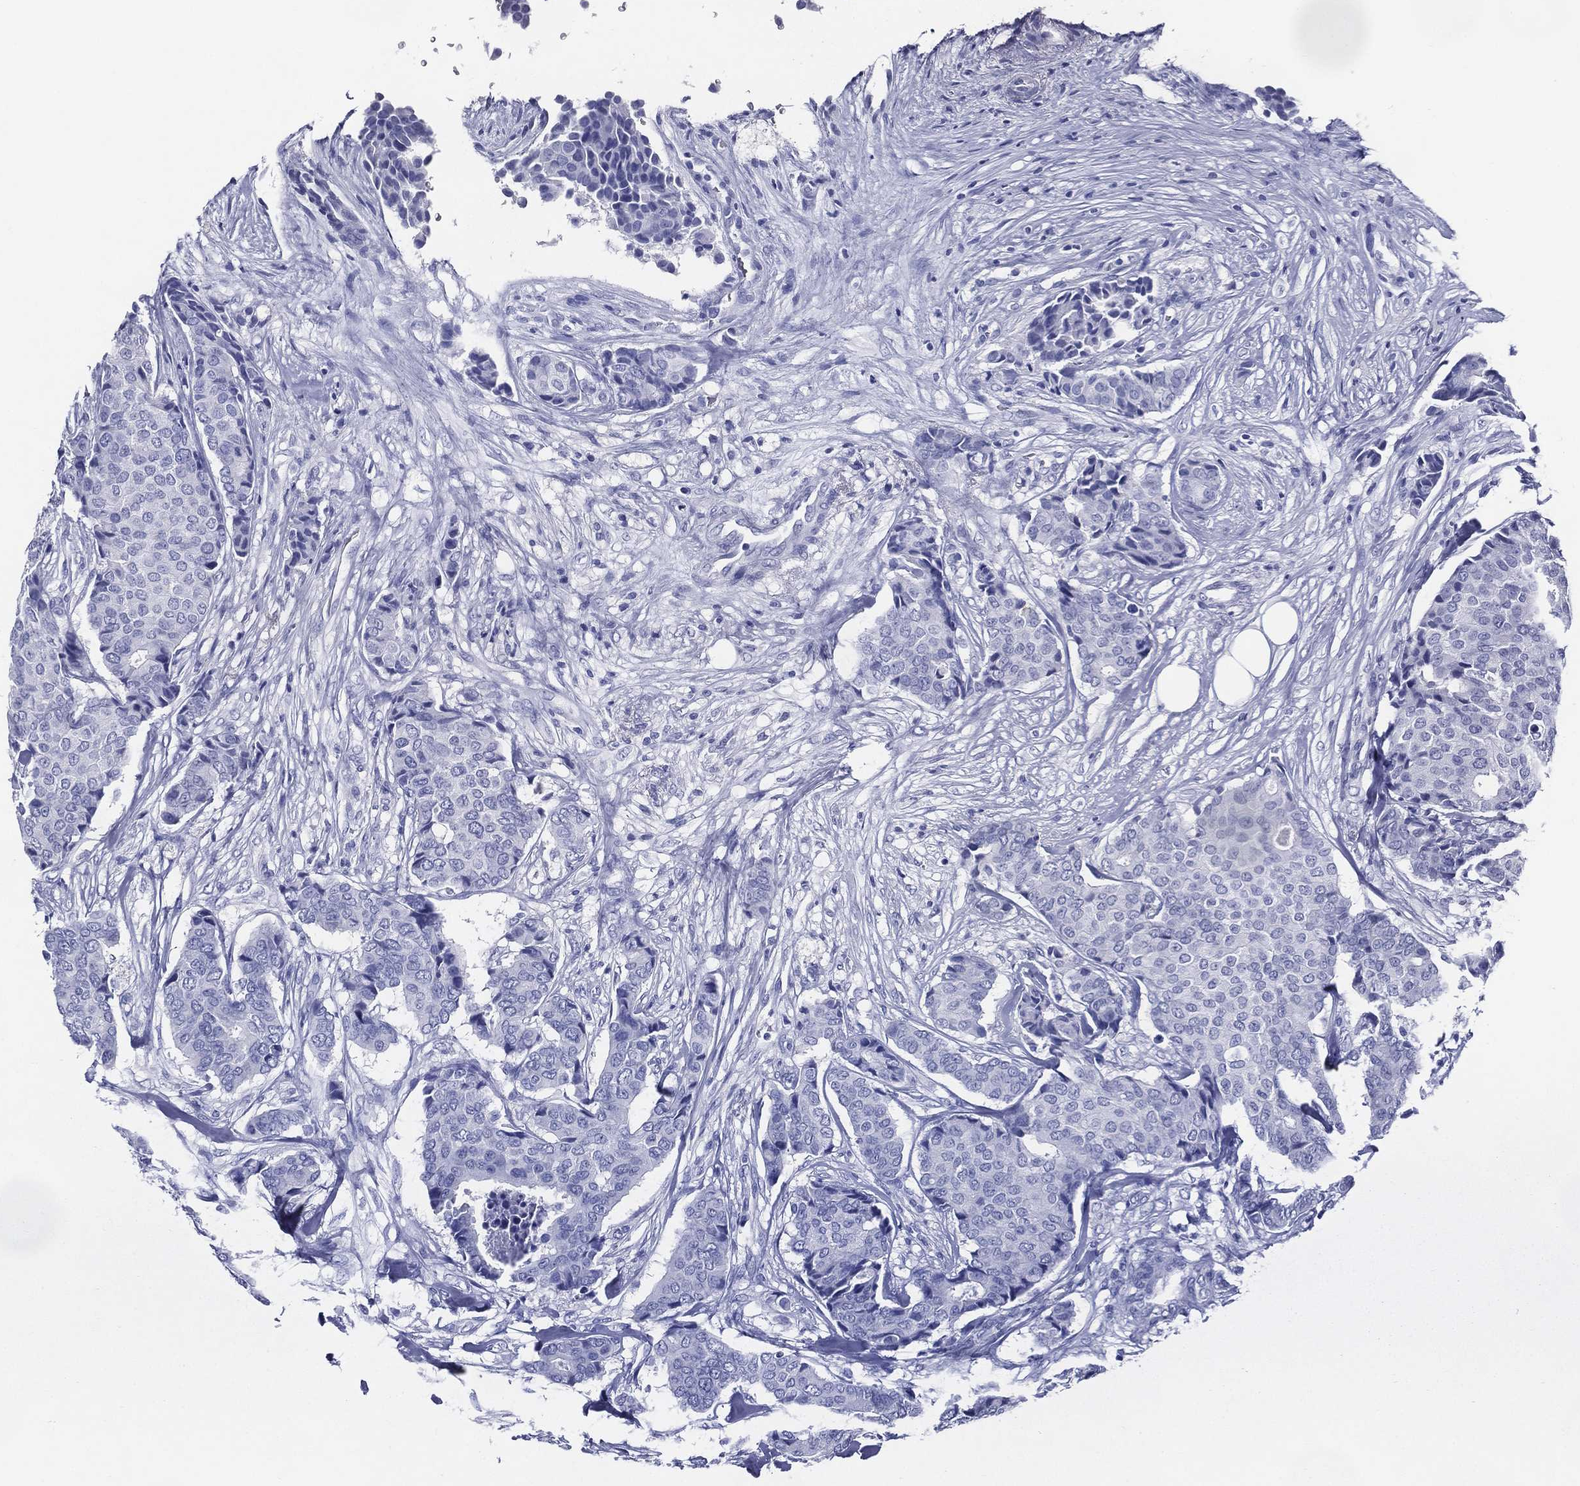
{"staining": {"intensity": "negative", "quantity": "none", "location": "none"}, "tissue": "breast cancer", "cell_type": "Tumor cells", "image_type": "cancer", "snomed": [{"axis": "morphology", "description": "Duct carcinoma"}, {"axis": "topography", "description": "Breast"}], "caption": "This is an IHC image of breast cancer. There is no positivity in tumor cells.", "gene": "ACE2", "patient": {"sex": "female", "age": 75}}